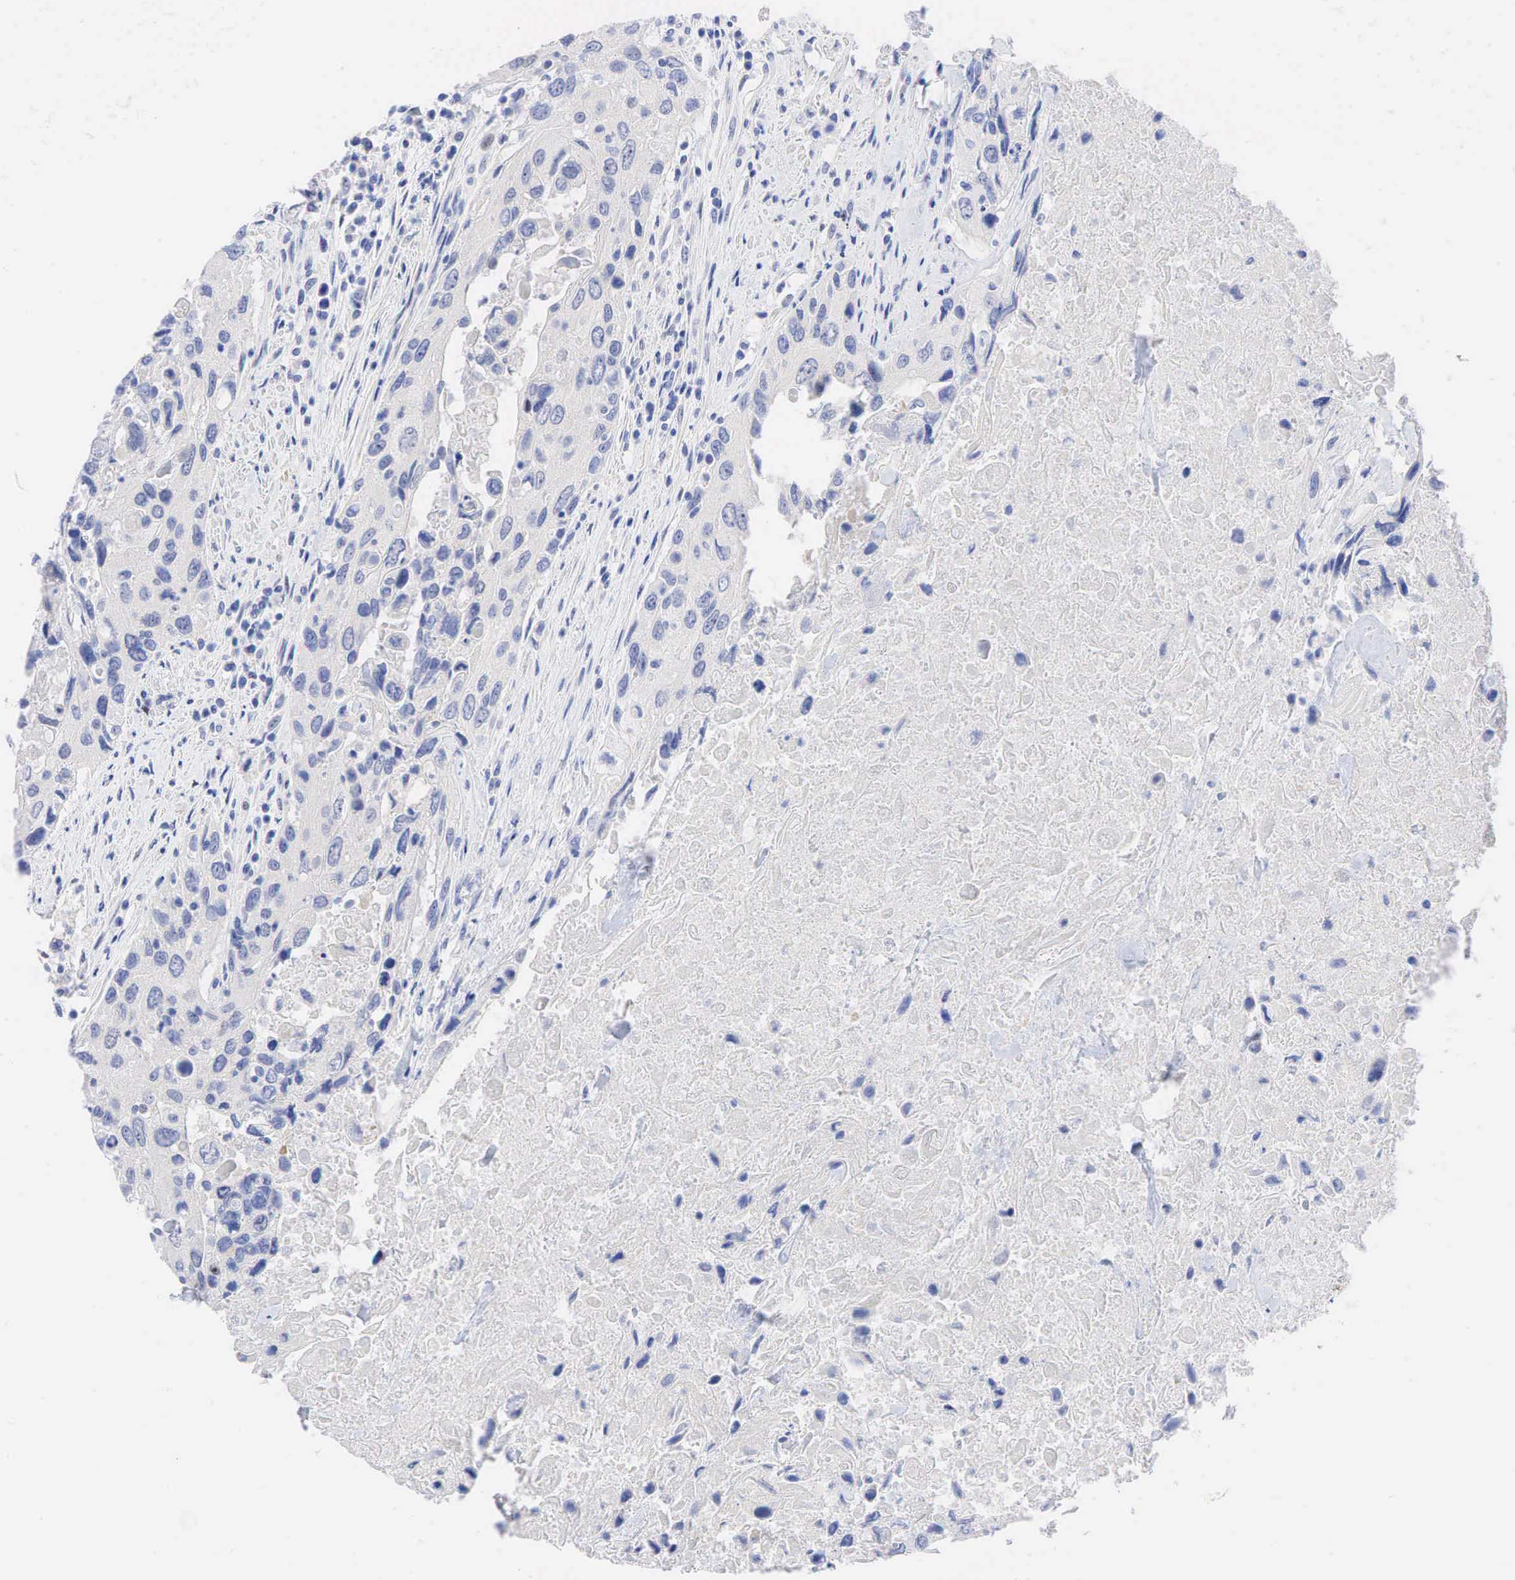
{"staining": {"intensity": "negative", "quantity": "none", "location": "none"}, "tissue": "urothelial cancer", "cell_type": "Tumor cells", "image_type": "cancer", "snomed": [{"axis": "morphology", "description": "Urothelial carcinoma, High grade"}, {"axis": "topography", "description": "Urinary bladder"}], "caption": "High magnification brightfield microscopy of urothelial cancer stained with DAB (3,3'-diaminobenzidine) (brown) and counterstained with hematoxylin (blue): tumor cells show no significant positivity.", "gene": "CCND1", "patient": {"sex": "male", "age": 71}}